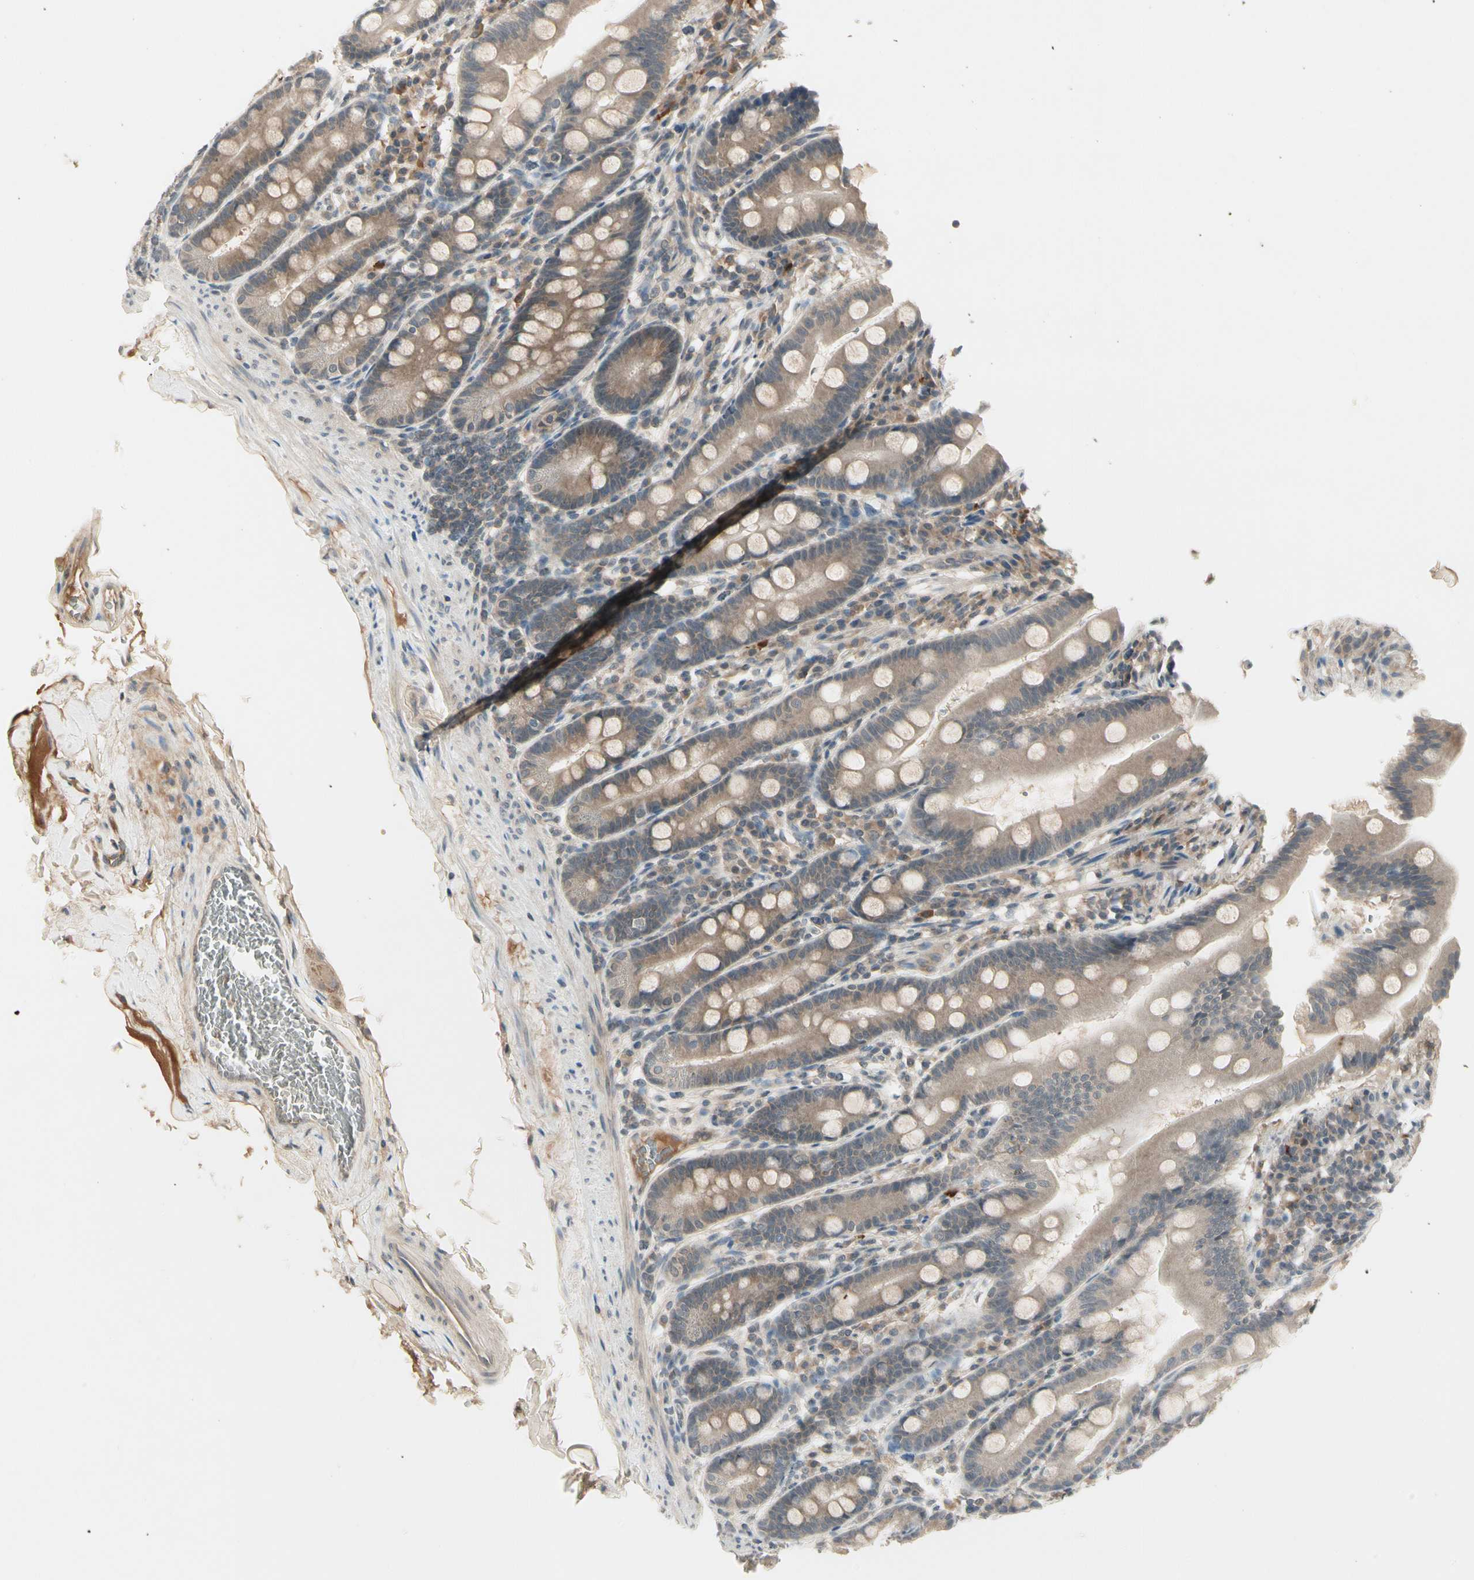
{"staining": {"intensity": "weak", "quantity": ">75%", "location": "cytoplasmic/membranous"}, "tissue": "duodenum", "cell_type": "Glandular cells", "image_type": "normal", "snomed": [{"axis": "morphology", "description": "Normal tissue, NOS"}, {"axis": "topography", "description": "Duodenum"}], "caption": "Protein expression analysis of benign human duodenum reveals weak cytoplasmic/membranous staining in about >75% of glandular cells.", "gene": "CCL4", "patient": {"sex": "male", "age": 50}}